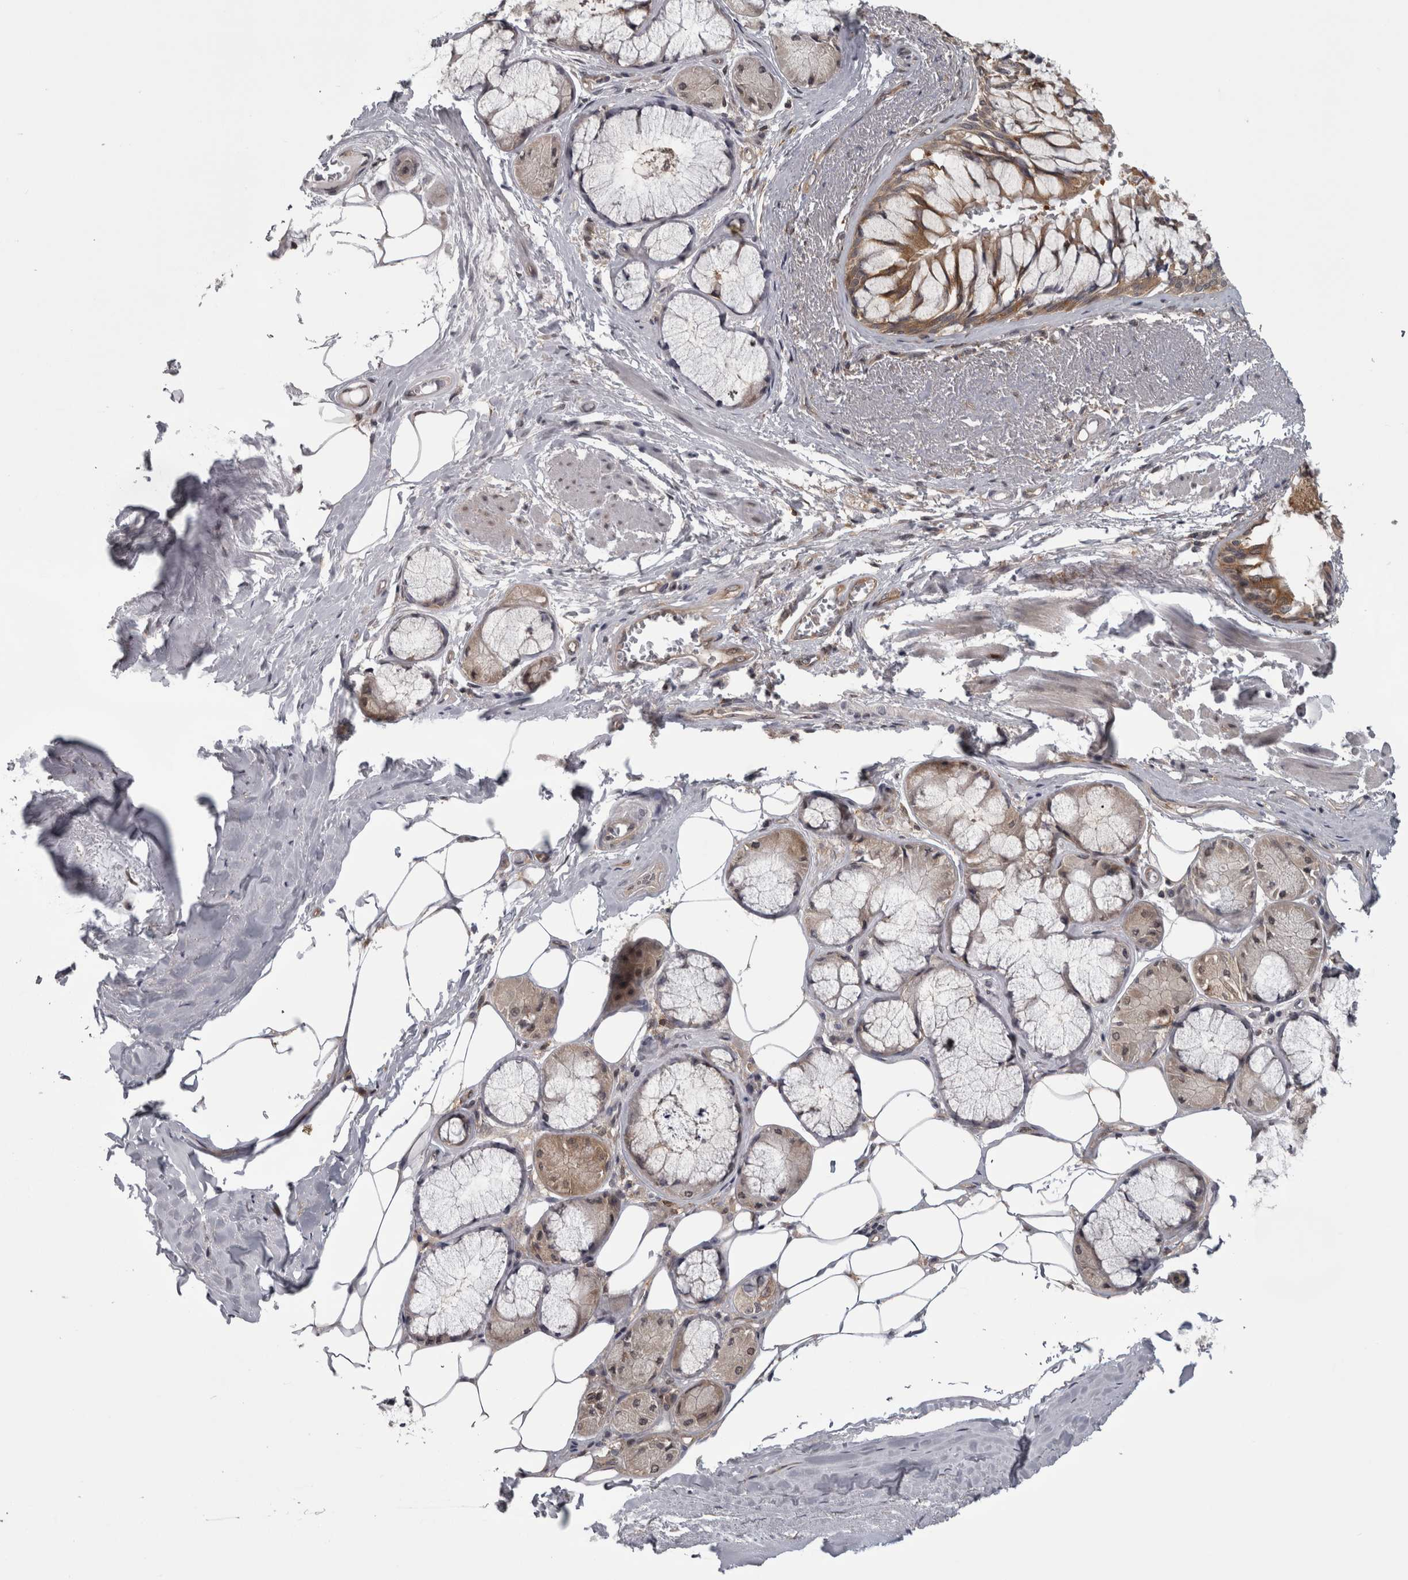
{"staining": {"intensity": "moderate", "quantity": ">75%", "location": "cytoplasmic/membranous"}, "tissue": "bronchus", "cell_type": "Respiratory epithelial cells", "image_type": "normal", "snomed": [{"axis": "morphology", "description": "Normal tissue, NOS"}, {"axis": "topography", "description": "Bronchus"}], "caption": "Protein analysis of normal bronchus demonstrates moderate cytoplasmic/membranous positivity in approximately >75% of respiratory epithelial cells. (IHC, brightfield microscopy, high magnification).", "gene": "CACYBP", "patient": {"sex": "male", "age": 66}}